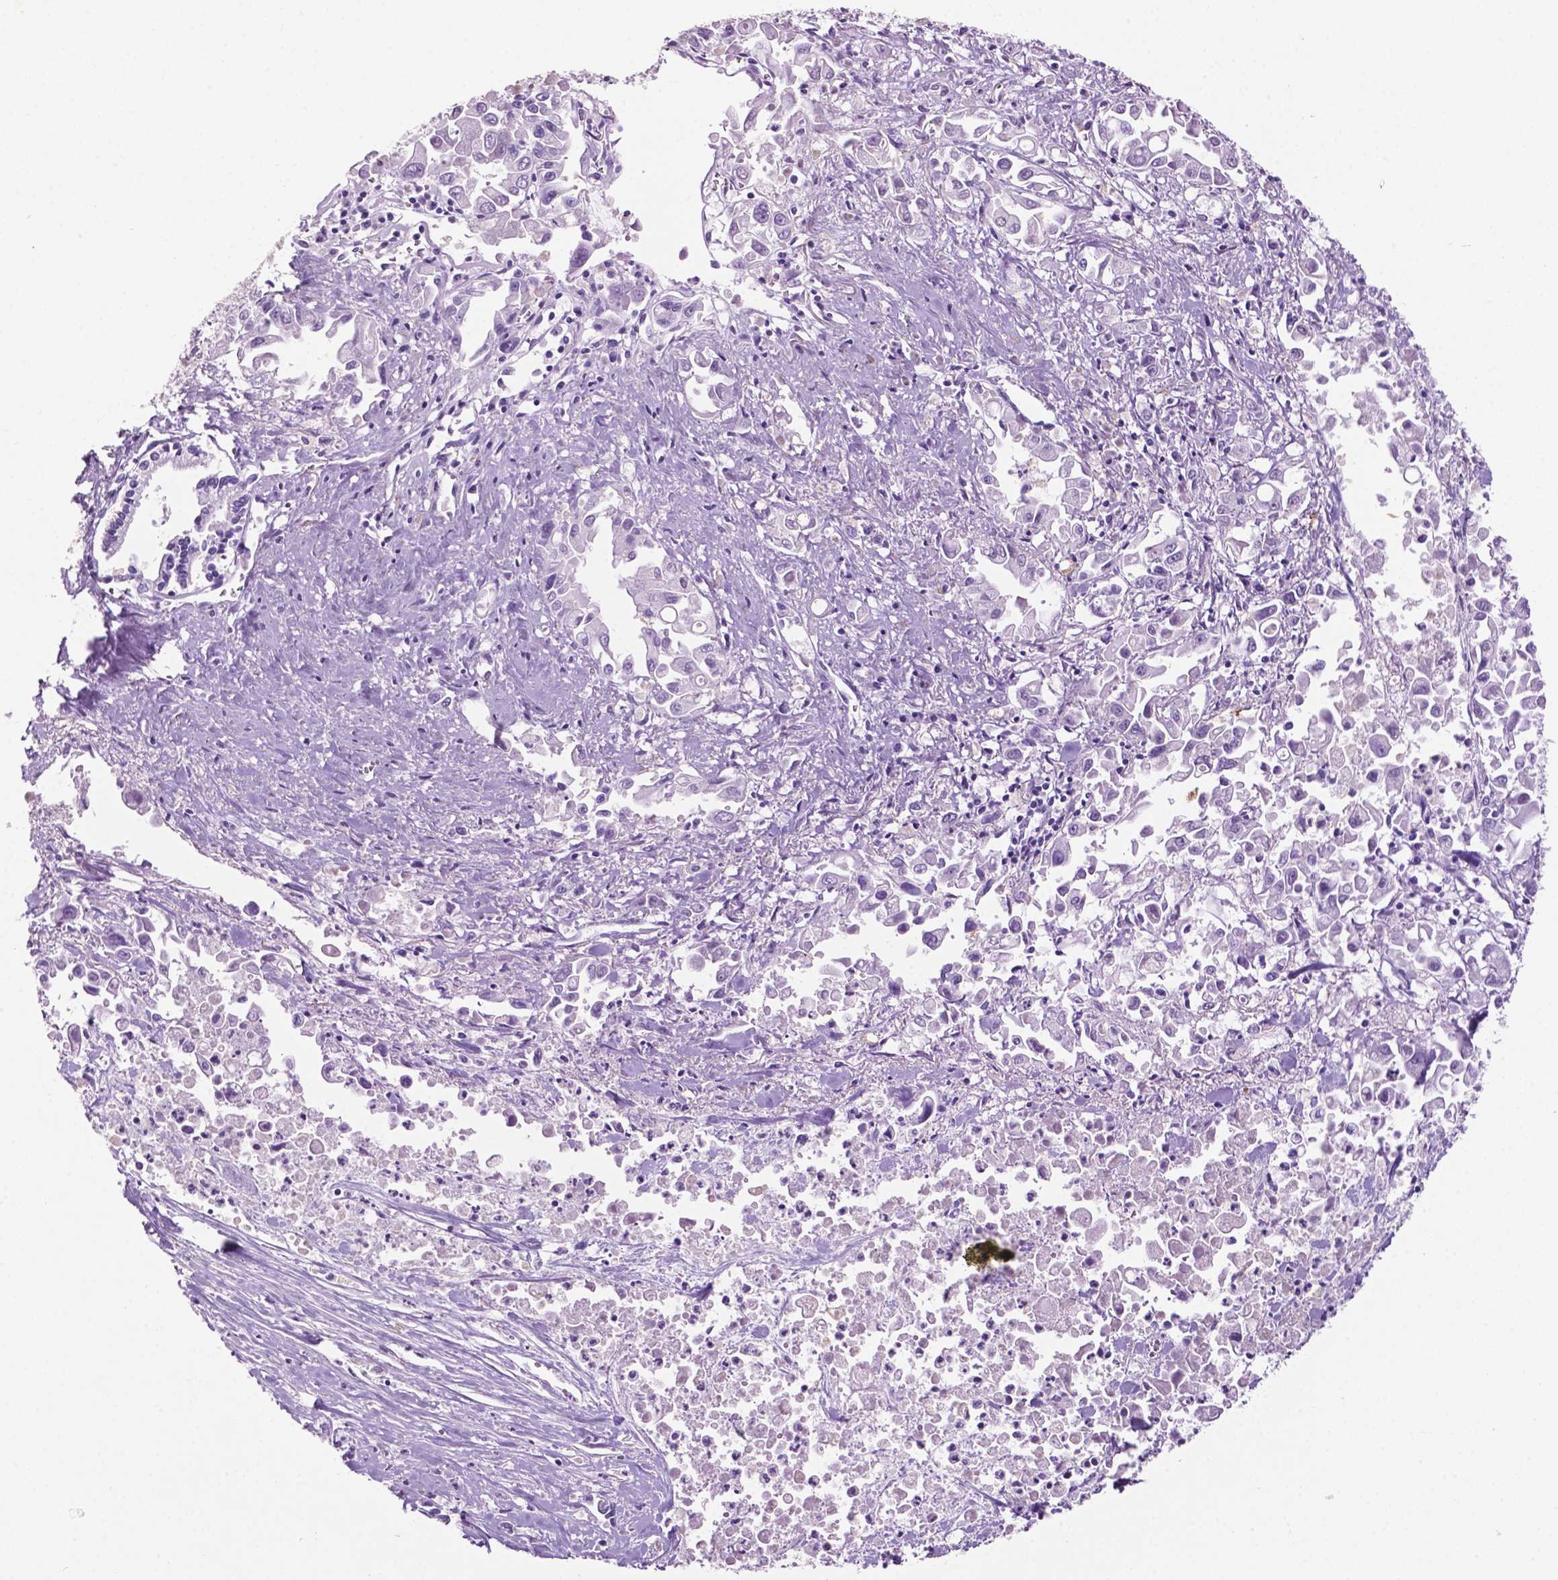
{"staining": {"intensity": "negative", "quantity": "none", "location": "none"}, "tissue": "pancreatic cancer", "cell_type": "Tumor cells", "image_type": "cancer", "snomed": [{"axis": "morphology", "description": "Adenocarcinoma, NOS"}, {"axis": "topography", "description": "Pancreas"}], "caption": "Tumor cells are negative for brown protein staining in adenocarcinoma (pancreatic). (DAB (3,3'-diaminobenzidine) IHC with hematoxylin counter stain).", "gene": "PHGR1", "patient": {"sex": "female", "age": 83}}